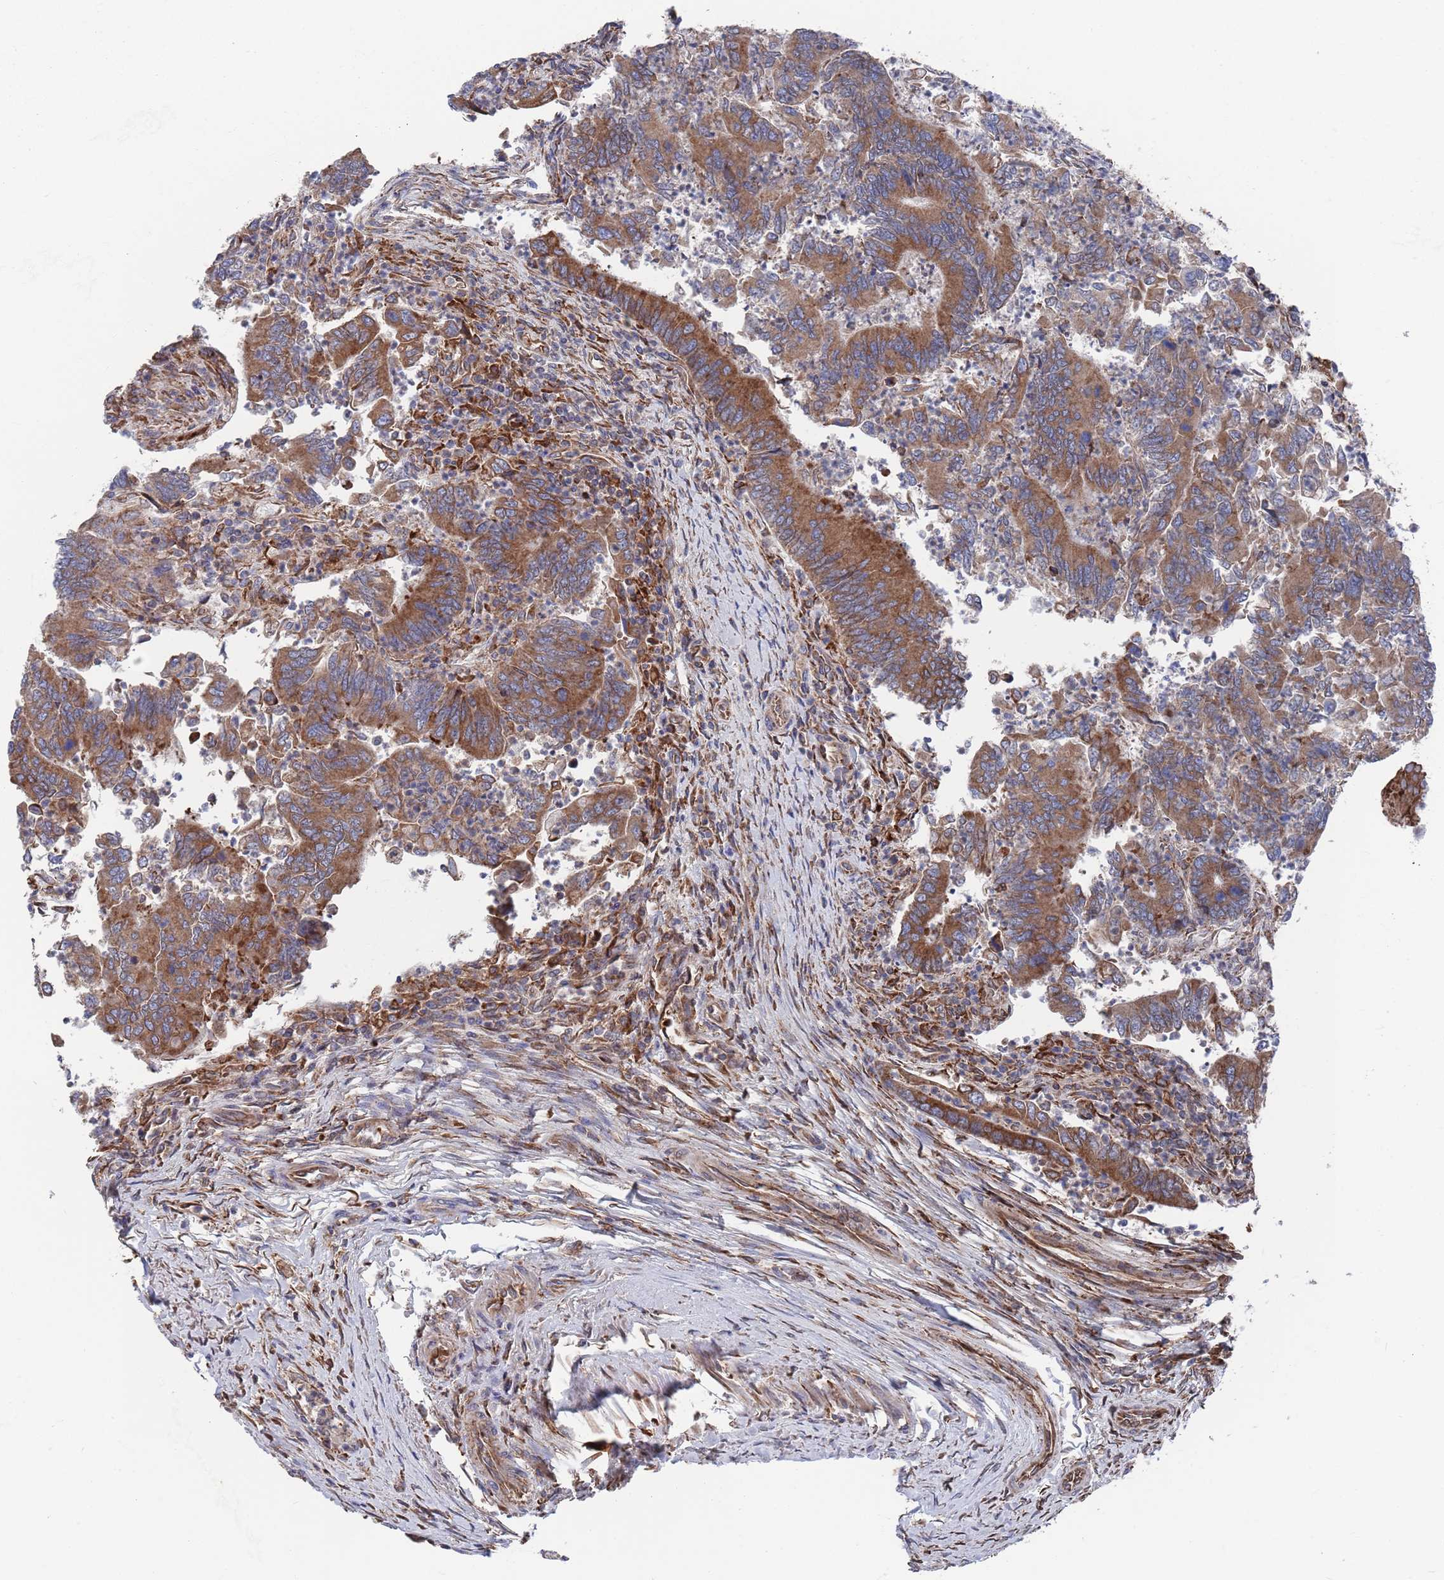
{"staining": {"intensity": "moderate", "quantity": ">75%", "location": "cytoplasmic/membranous"}, "tissue": "colorectal cancer", "cell_type": "Tumor cells", "image_type": "cancer", "snomed": [{"axis": "morphology", "description": "Adenocarcinoma, NOS"}, {"axis": "topography", "description": "Colon"}], "caption": "An immunohistochemistry photomicrograph of tumor tissue is shown. Protein staining in brown shows moderate cytoplasmic/membranous positivity in colorectal cancer within tumor cells. (DAB (3,3'-diaminobenzidine) = brown stain, brightfield microscopy at high magnification).", "gene": "GID8", "patient": {"sex": "female", "age": 67}}